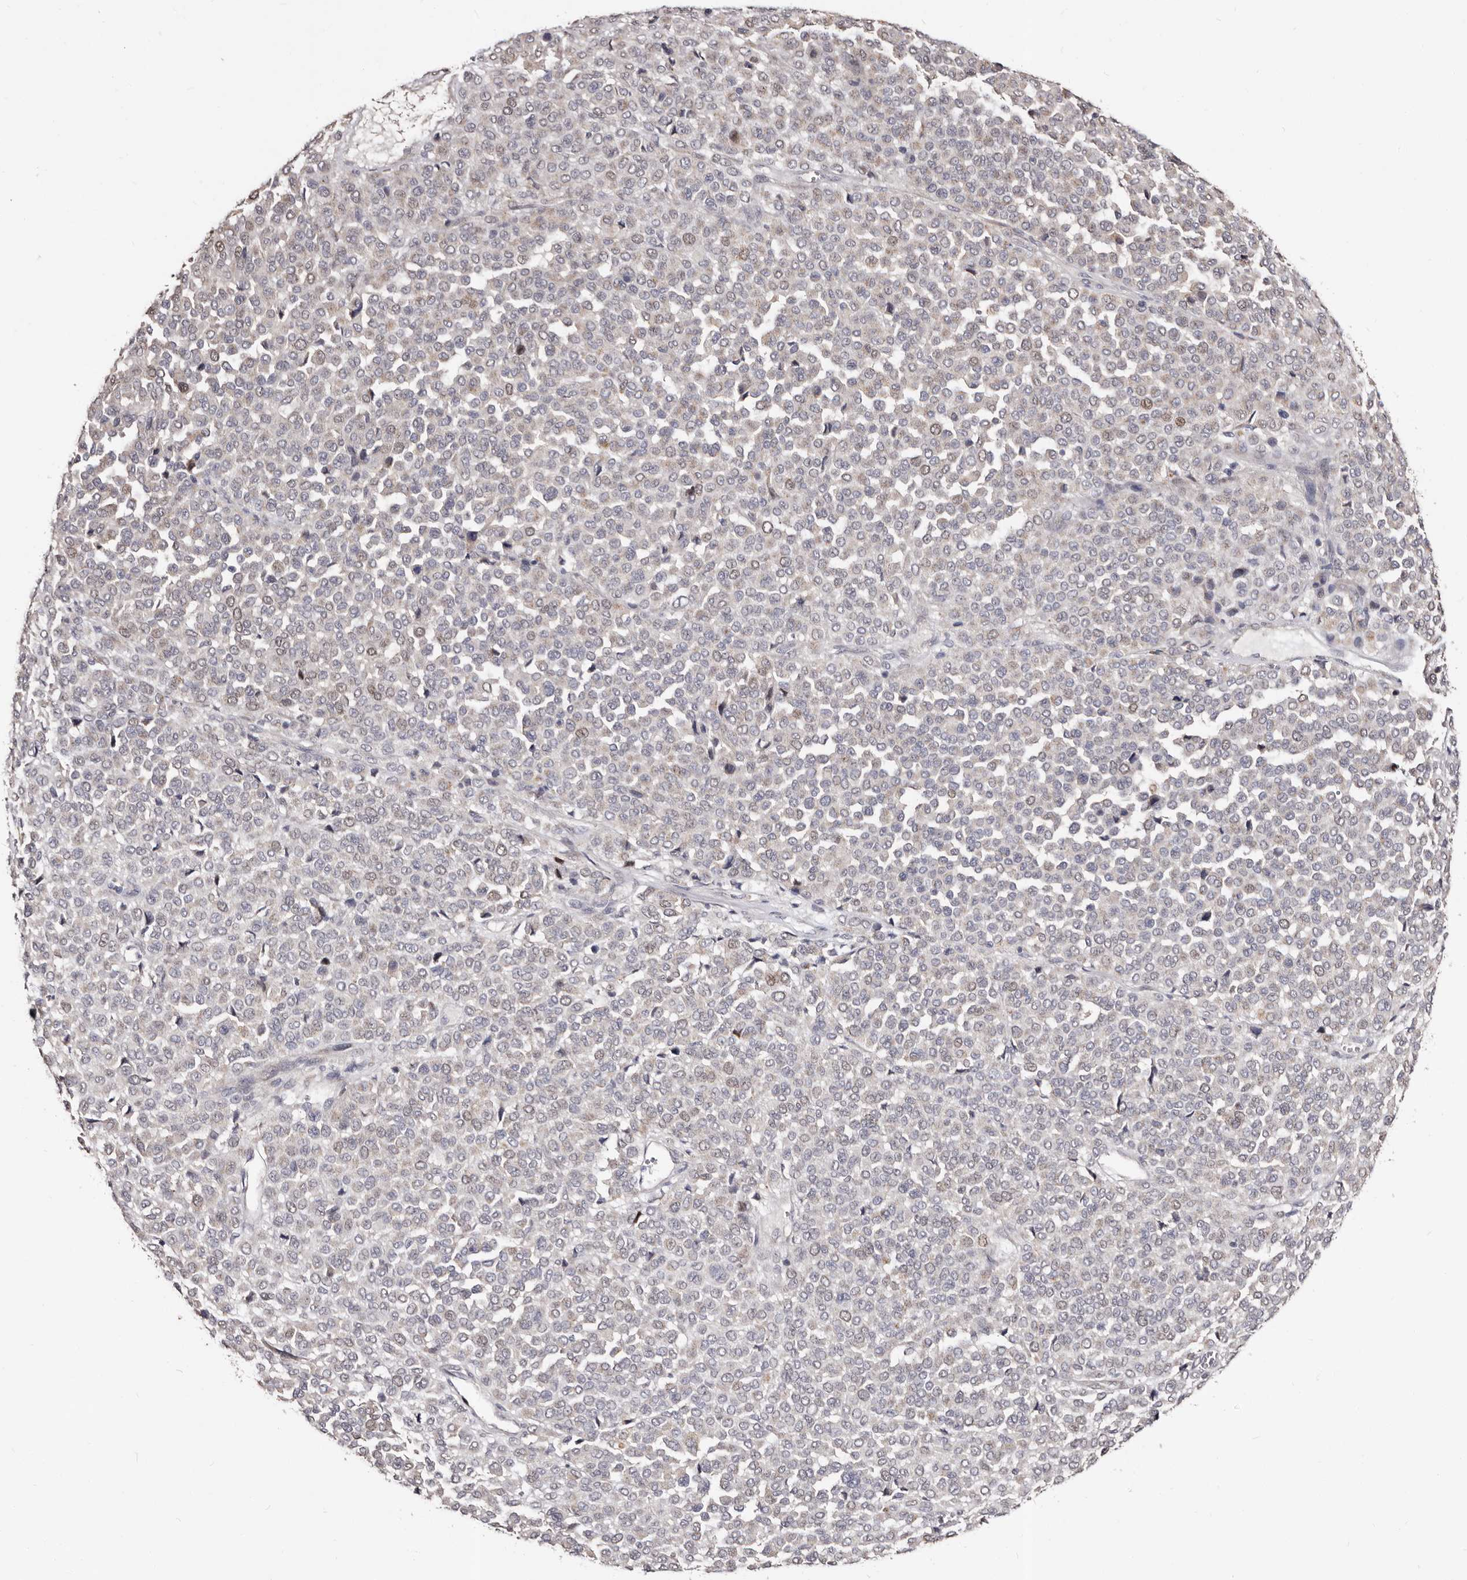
{"staining": {"intensity": "negative", "quantity": "none", "location": "none"}, "tissue": "melanoma", "cell_type": "Tumor cells", "image_type": "cancer", "snomed": [{"axis": "morphology", "description": "Malignant melanoma, Metastatic site"}, {"axis": "topography", "description": "Pancreas"}], "caption": "Immunohistochemistry of human melanoma demonstrates no staining in tumor cells.", "gene": "PTAFR", "patient": {"sex": "female", "age": 30}}